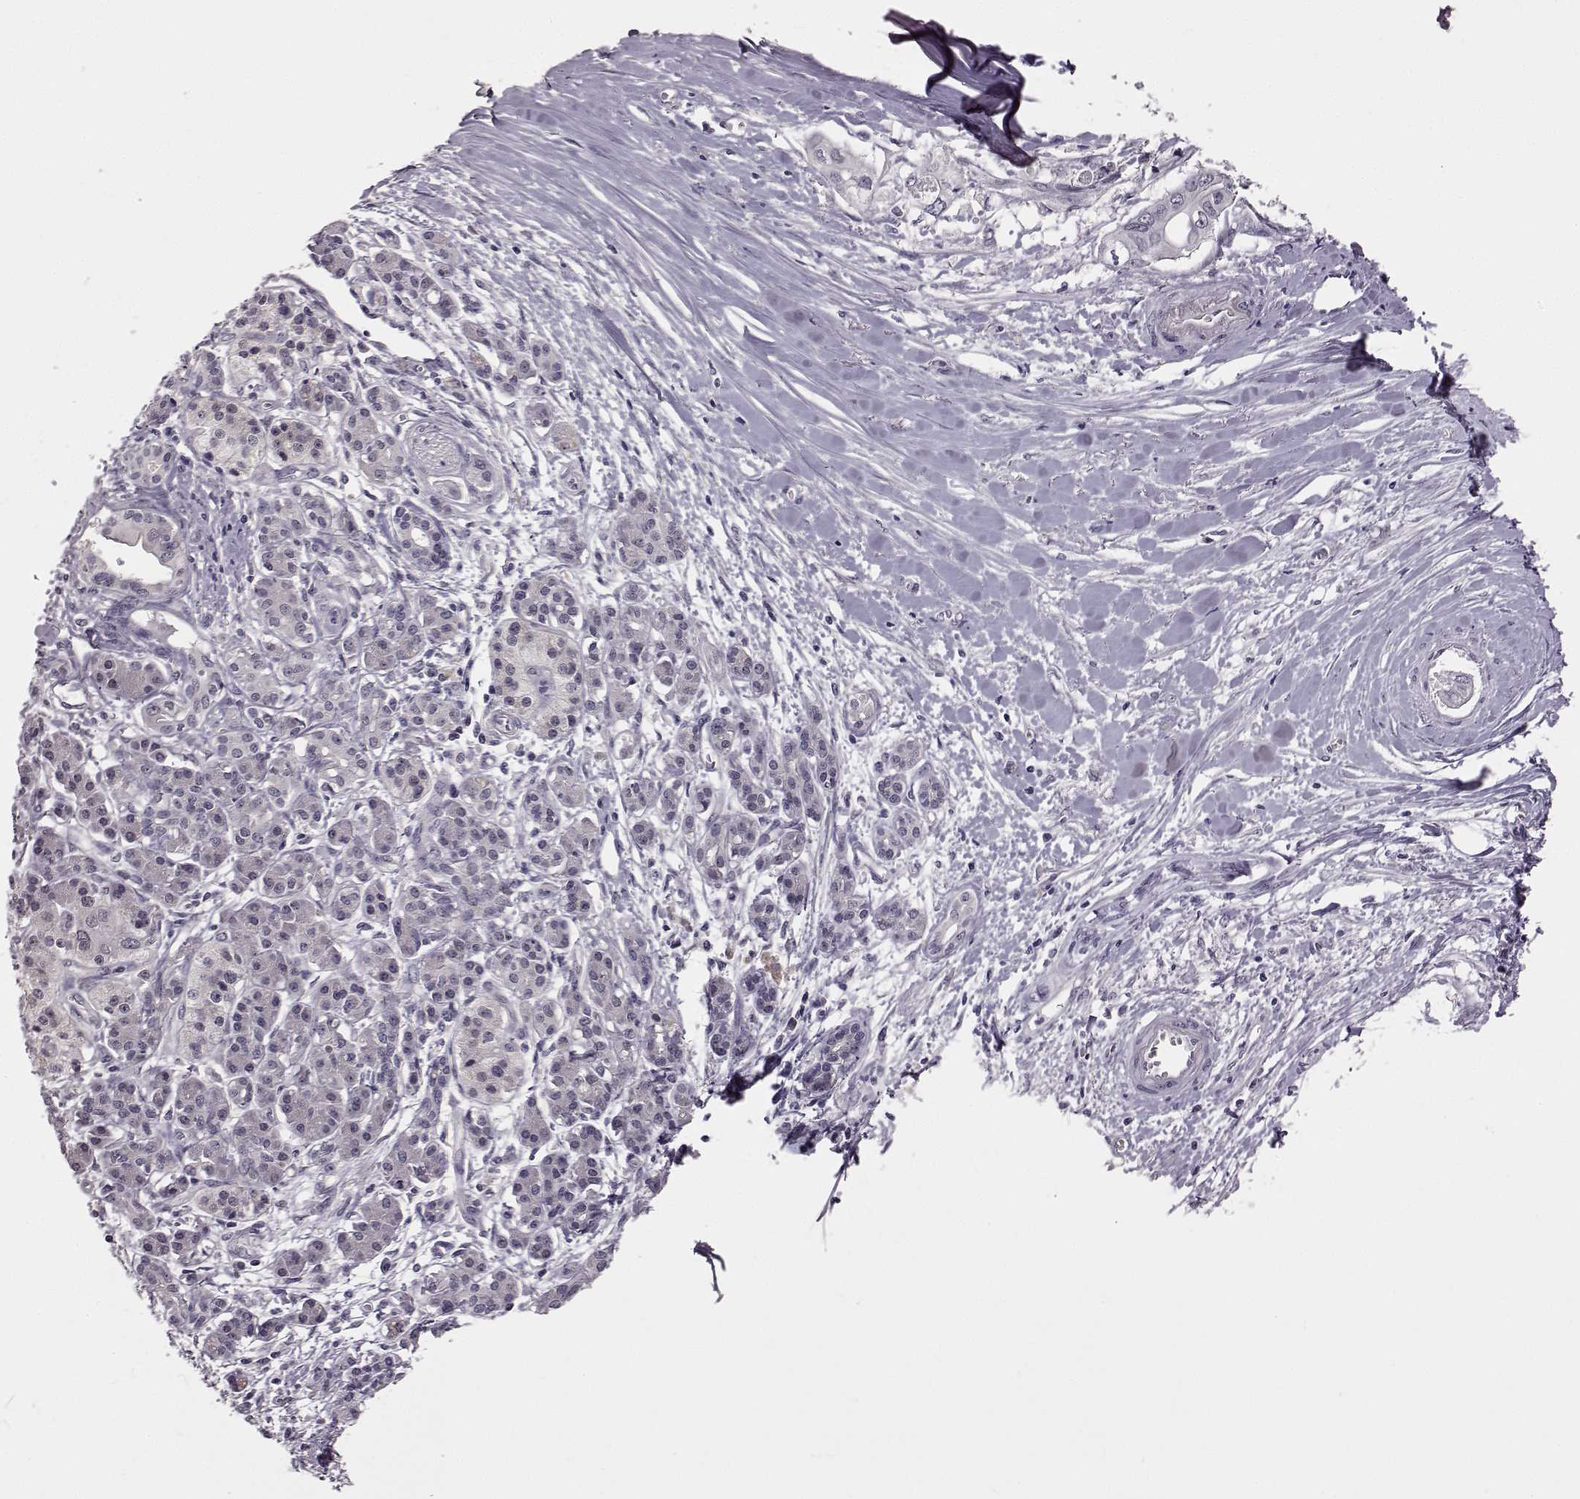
{"staining": {"intensity": "negative", "quantity": "none", "location": "none"}, "tissue": "pancreatic cancer", "cell_type": "Tumor cells", "image_type": "cancer", "snomed": [{"axis": "morphology", "description": "Adenocarcinoma, NOS"}, {"axis": "topography", "description": "Pancreas"}], "caption": "High magnification brightfield microscopy of pancreatic cancer stained with DAB (brown) and counterstained with hematoxylin (blue): tumor cells show no significant positivity.", "gene": "C10orf62", "patient": {"sex": "male", "age": 60}}